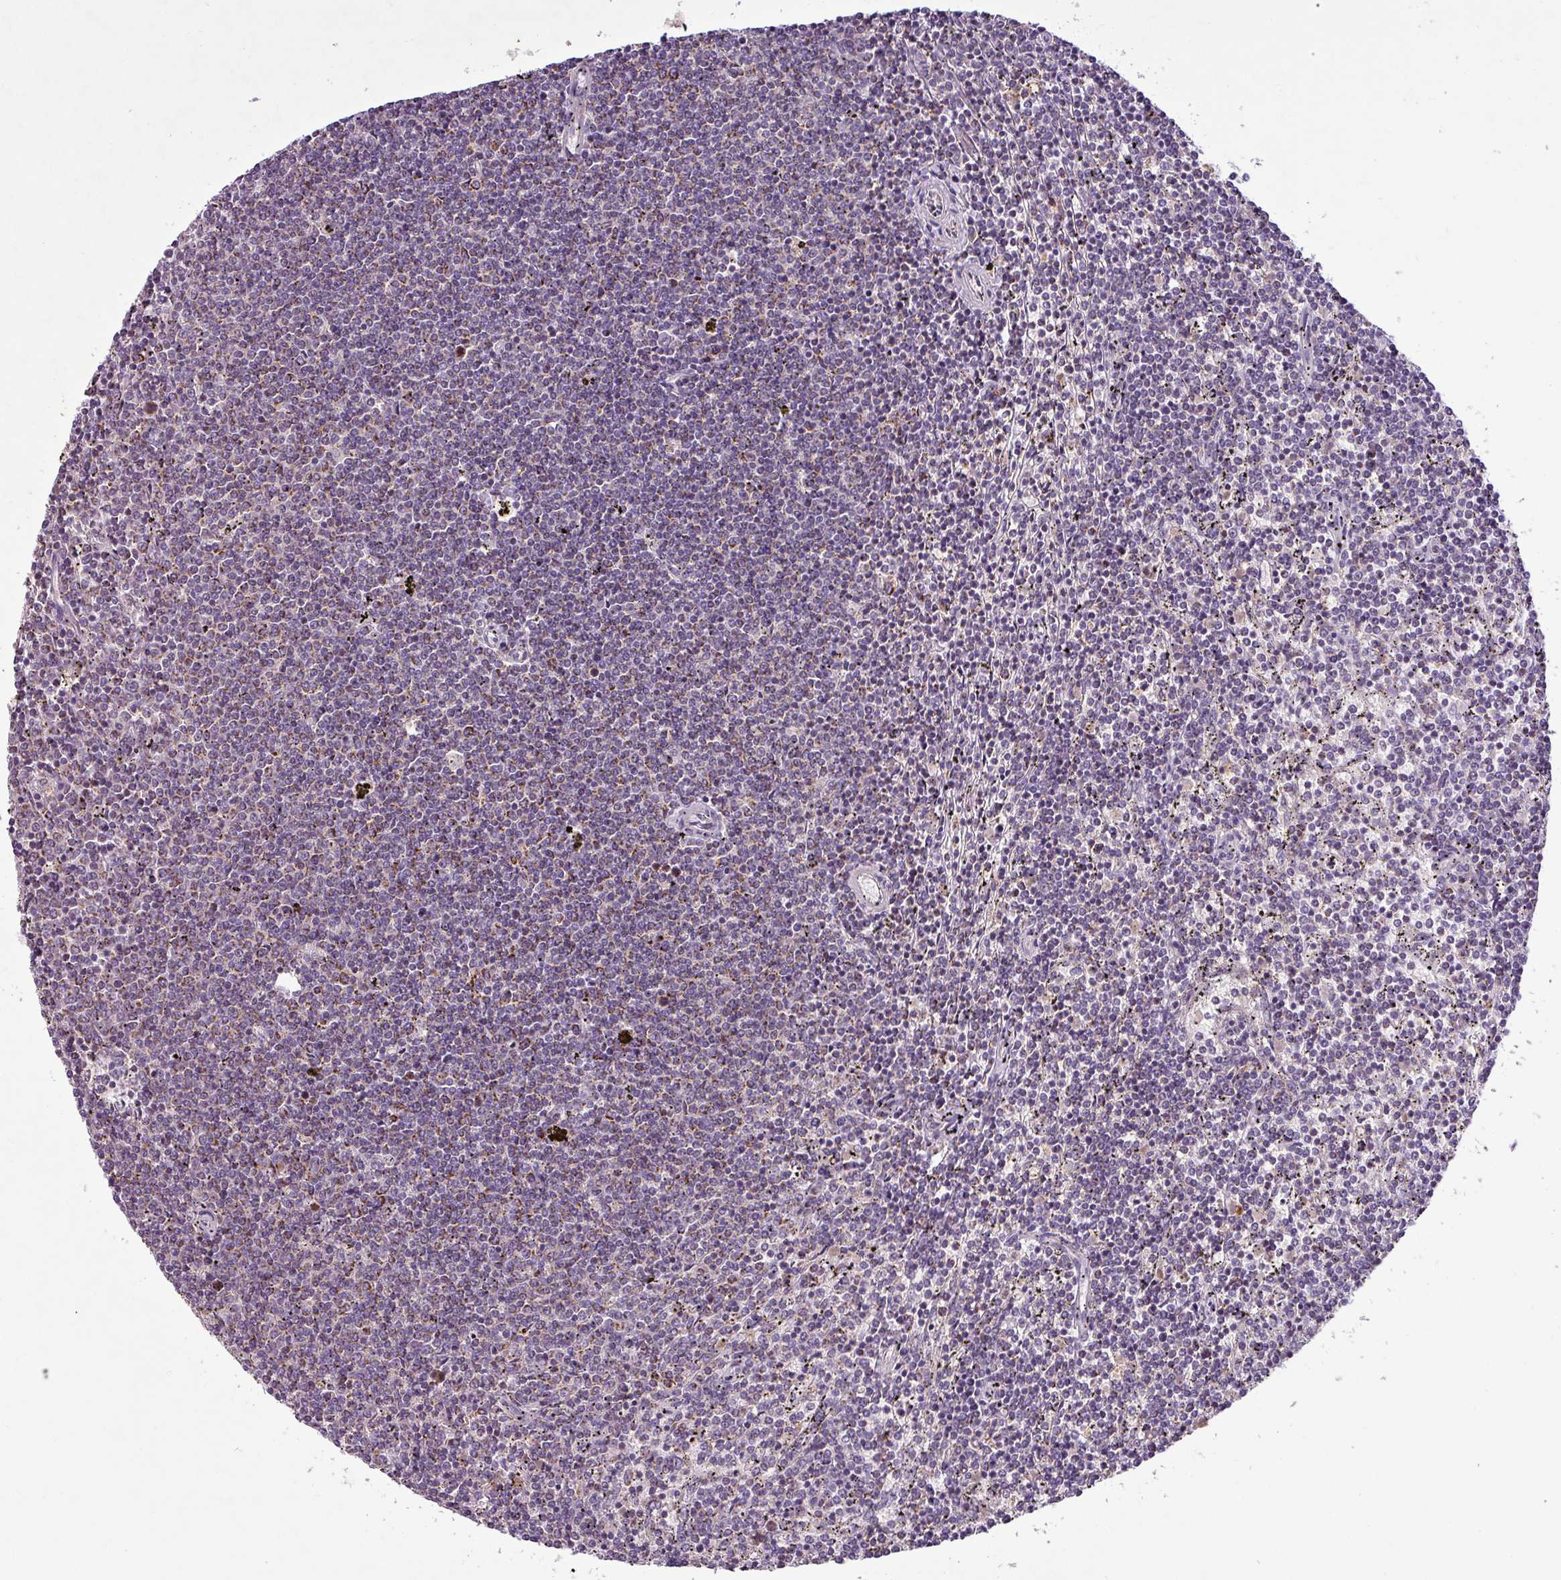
{"staining": {"intensity": "weak", "quantity": "25%-75%", "location": "cytoplasmic/membranous"}, "tissue": "lymphoma", "cell_type": "Tumor cells", "image_type": "cancer", "snomed": [{"axis": "morphology", "description": "Malignant lymphoma, non-Hodgkin's type, Low grade"}, {"axis": "topography", "description": "Spleen"}], "caption": "Immunohistochemistry (IHC) (DAB (3,3'-diaminobenzidine)) staining of lymphoma exhibits weak cytoplasmic/membranous protein expression in about 25%-75% of tumor cells.", "gene": "PNMA6A", "patient": {"sex": "female", "age": 50}}